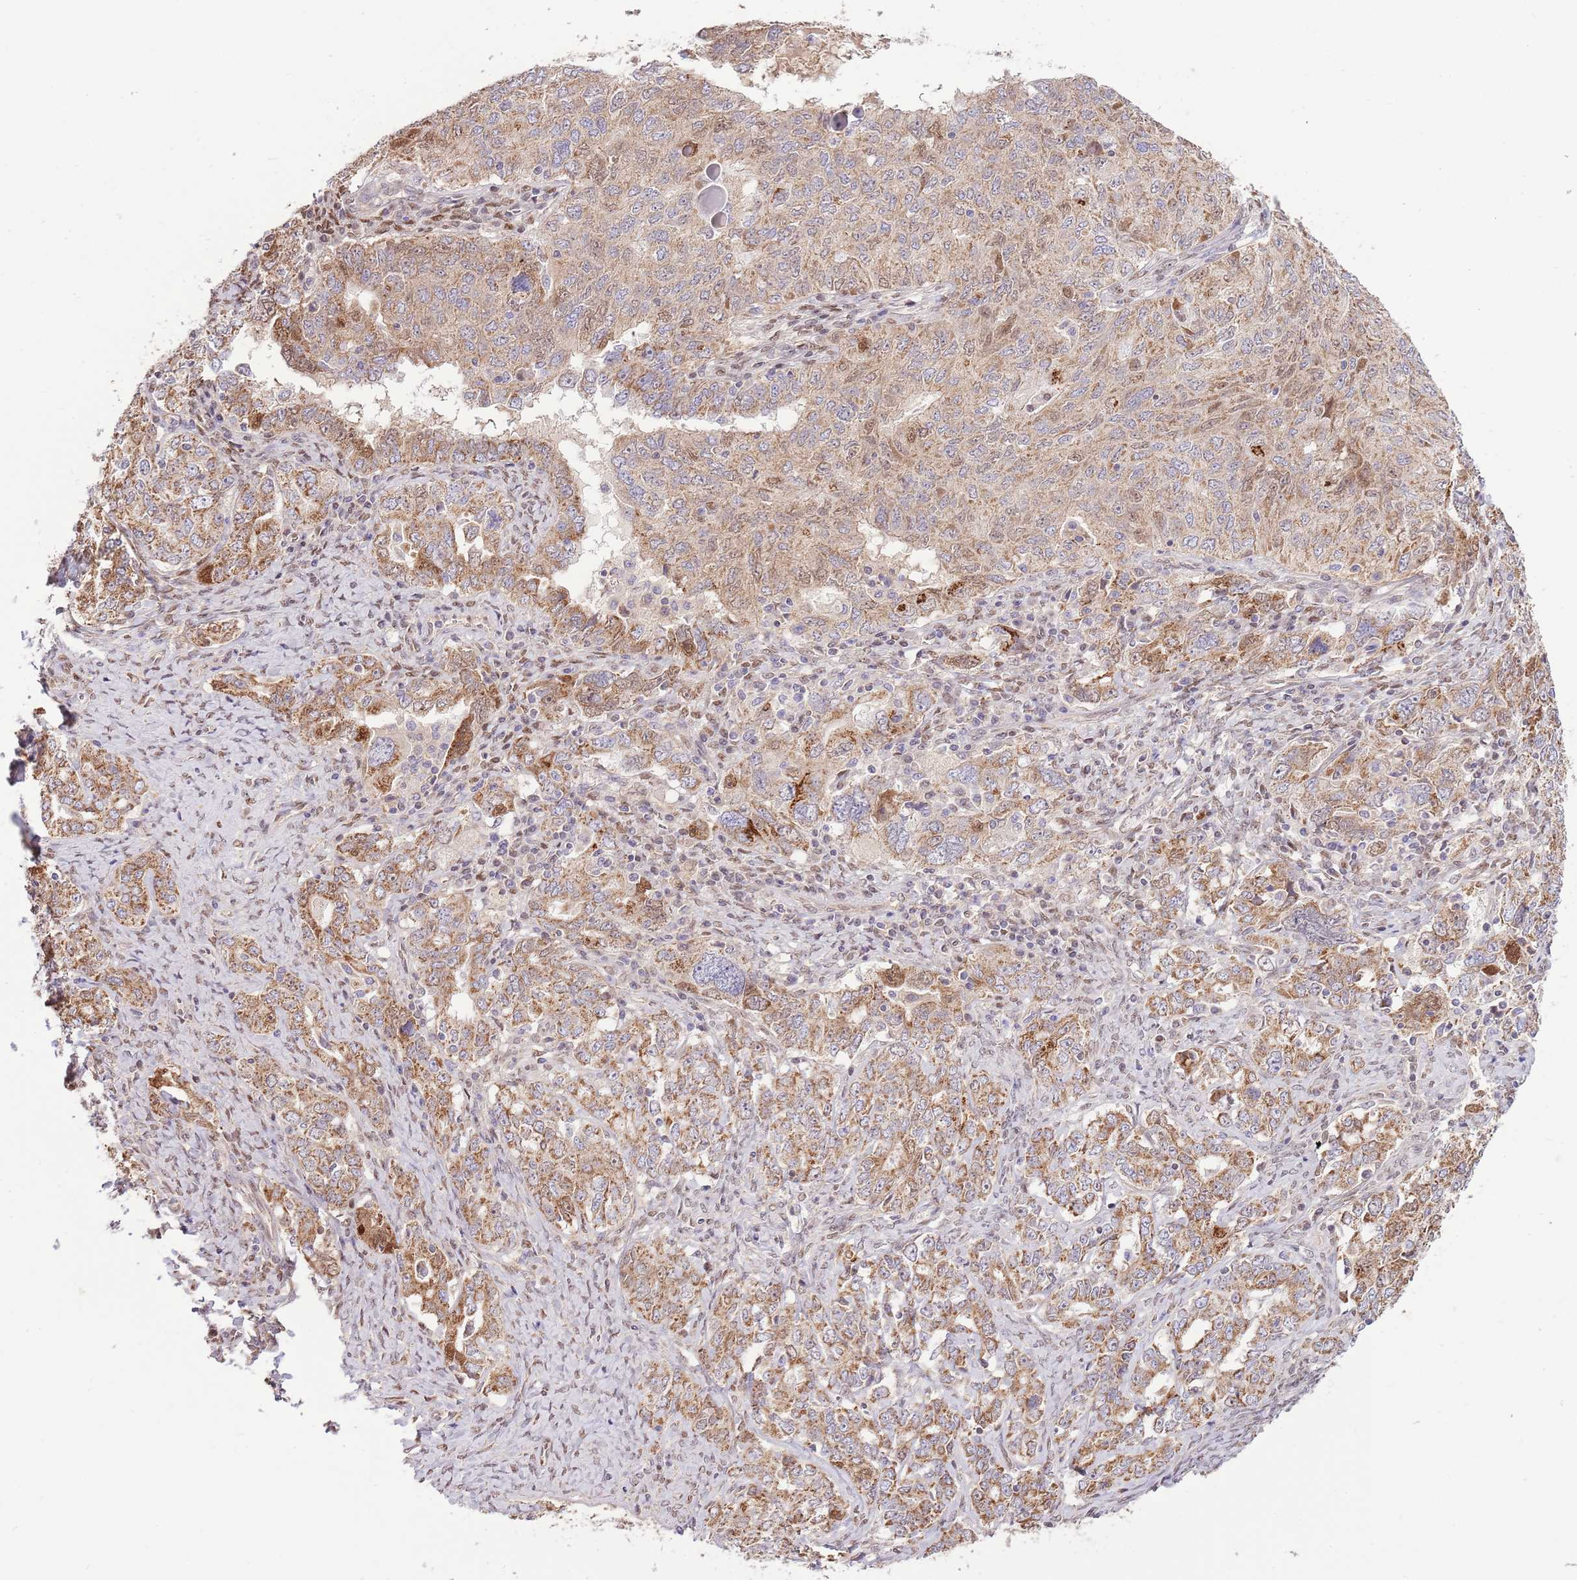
{"staining": {"intensity": "moderate", "quantity": ">75%", "location": "cytoplasmic/membranous"}, "tissue": "ovarian cancer", "cell_type": "Tumor cells", "image_type": "cancer", "snomed": [{"axis": "morphology", "description": "Carcinoma, endometroid"}, {"axis": "topography", "description": "Ovary"}], "caption": "Moderate cytoplasmic/membranous staining for a protein is identified in about >75% of tumor cells of ovarian endometroid carcinoma using IHC.", "gene": "ARL2BP", "patient": {"sex": "female", "age": 62}}